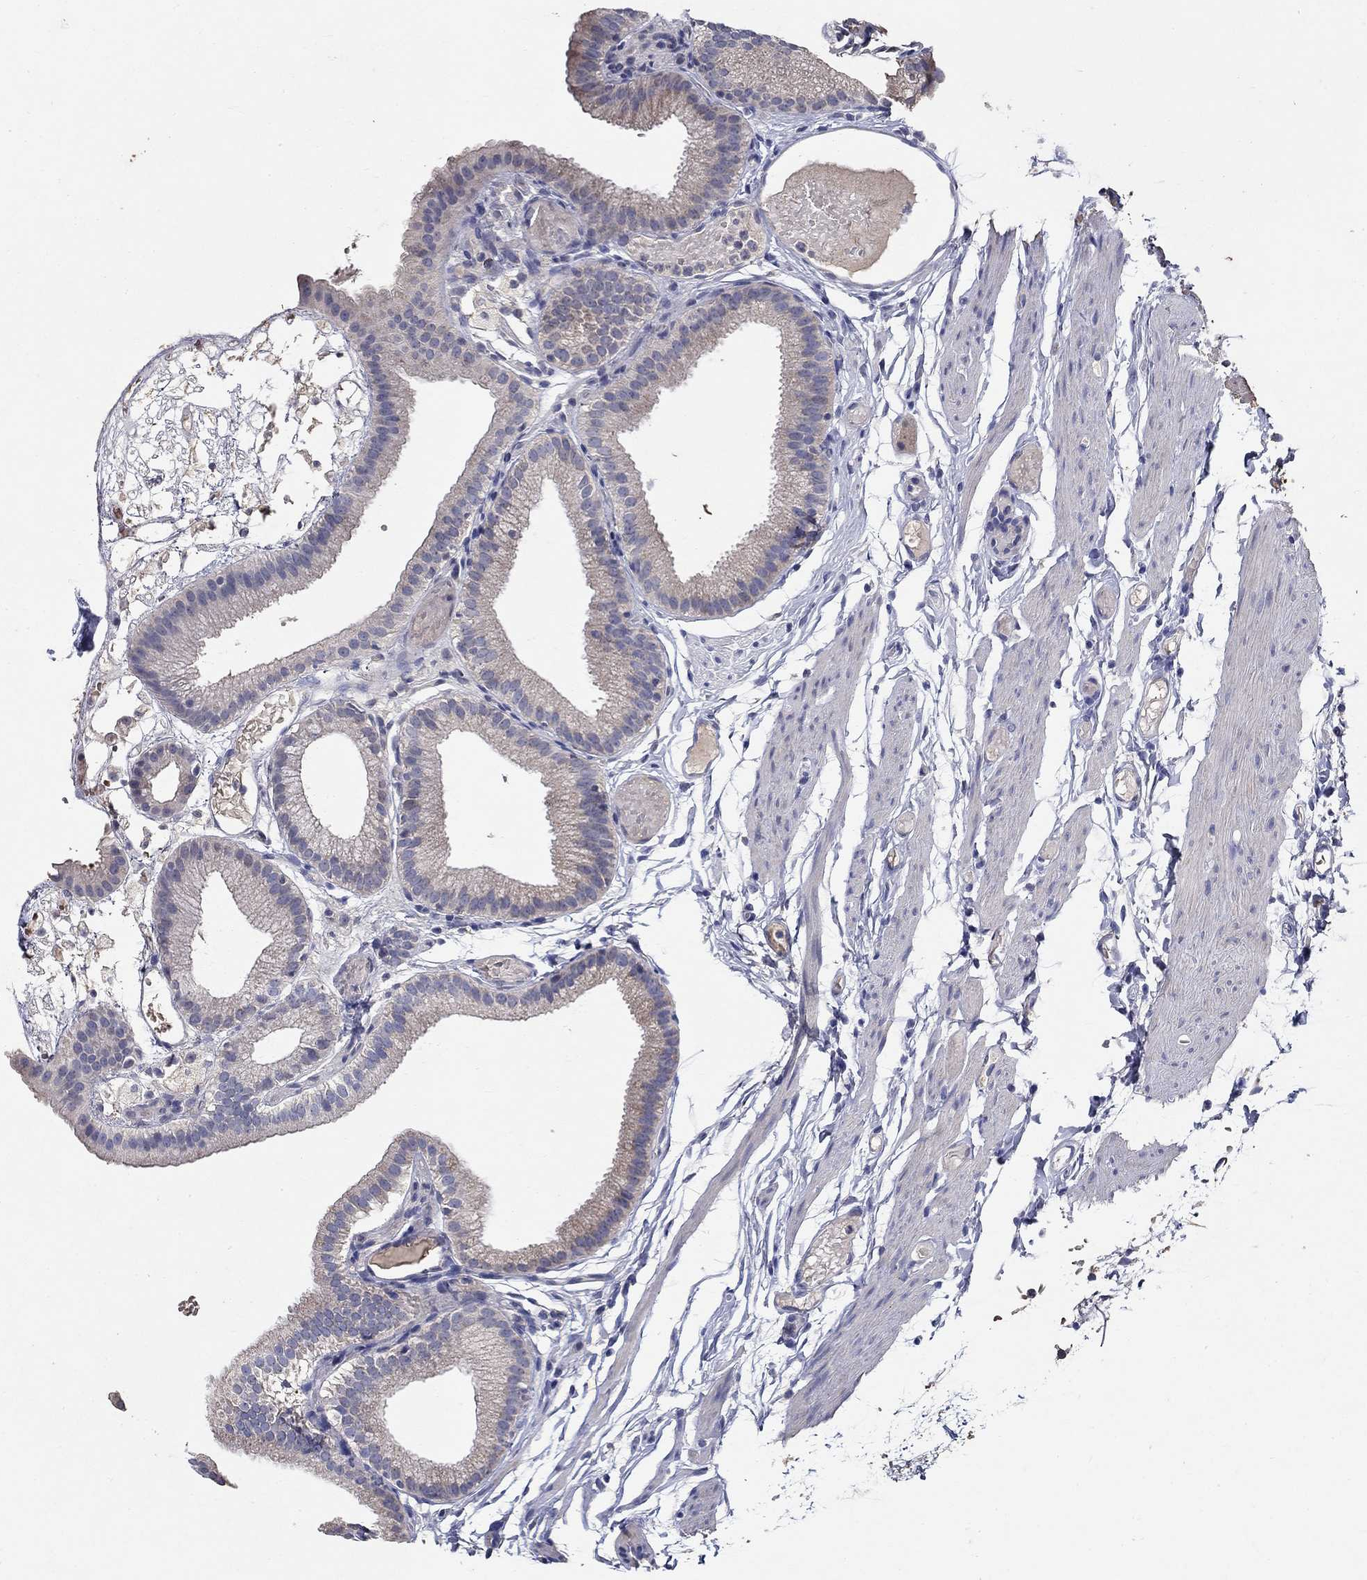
{"staining": {"intensity": "moderate", "quantity": "<25%", "location": "cytoplasmic/membranous"}, "tissue": "gallbladder", "cell_type": "Glandular cells", "image_type": "normal", "snomed": [{"axis": "morphology", "description": "Normal tissue, NOS"}, {"axis": "topography", "description": "Gallbladder"}], "caption": "Moderate cytoplasmic/membranous expression is appreciated in about <25% of glandular cells in benign gallbladder.", "gene": "PROZ", "patient": {"sex": "female", "age": 45}}